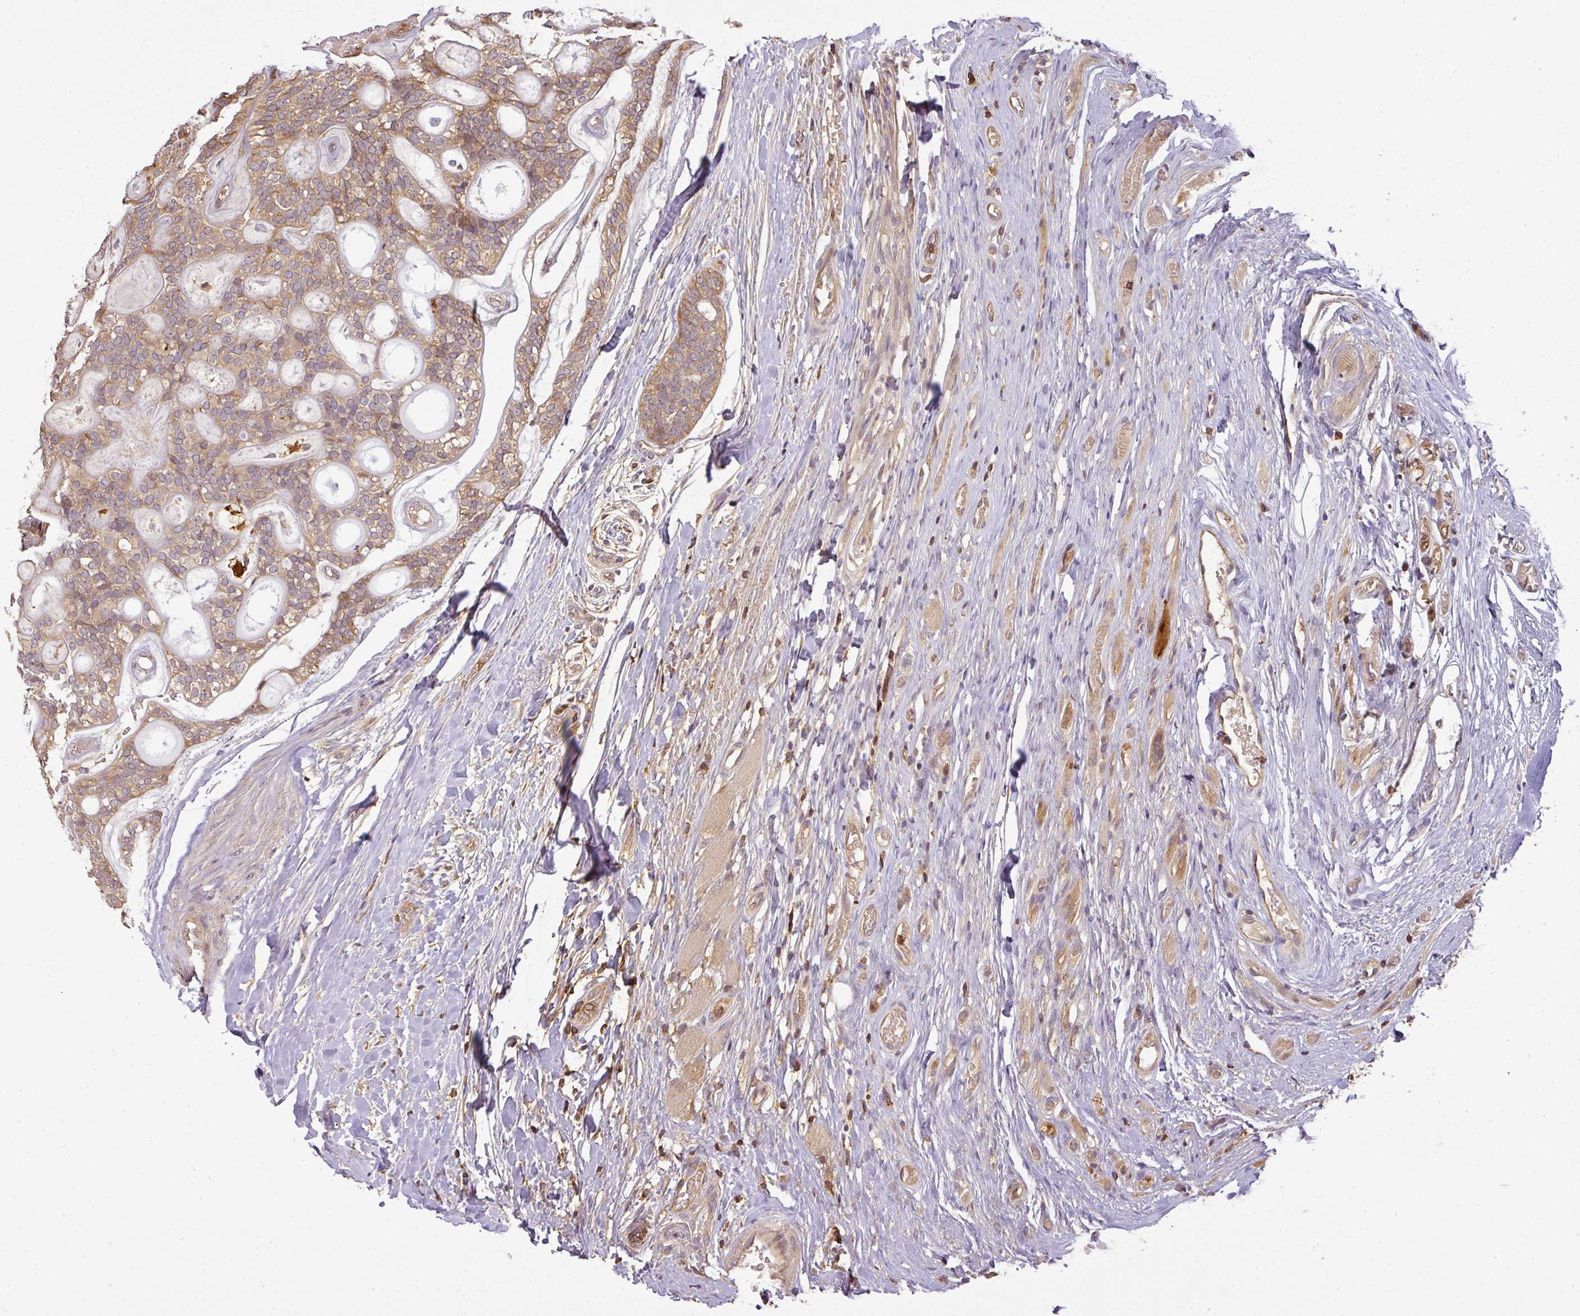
{"staining": {"intensity": "weak", "quantity": "25%-75%", "location": "cytoplasmic/membranous"}, "tissue": "head and neck cancer", "cell_type": "Tumor cells", "image_type": "cancer", "snomed": [{"axis": "morphology", "description": "Adenocarcinoma, NOS"}, {"axis": "topography", "description": "Head-Neck"}], "caption": "Immunohistochemical staining of adenocarcinoma (head and neck) exhibits low levels of weak cytoplasmic/membranous protein positivity in approximately 25%-75% of tumor cells. (Stains: DAB in brown, nuclei in blue, Microscopy: brightfield microscopy at high magnification).", "gene": "TCL1B", "patient": {"sex": "male", "age": 66}}